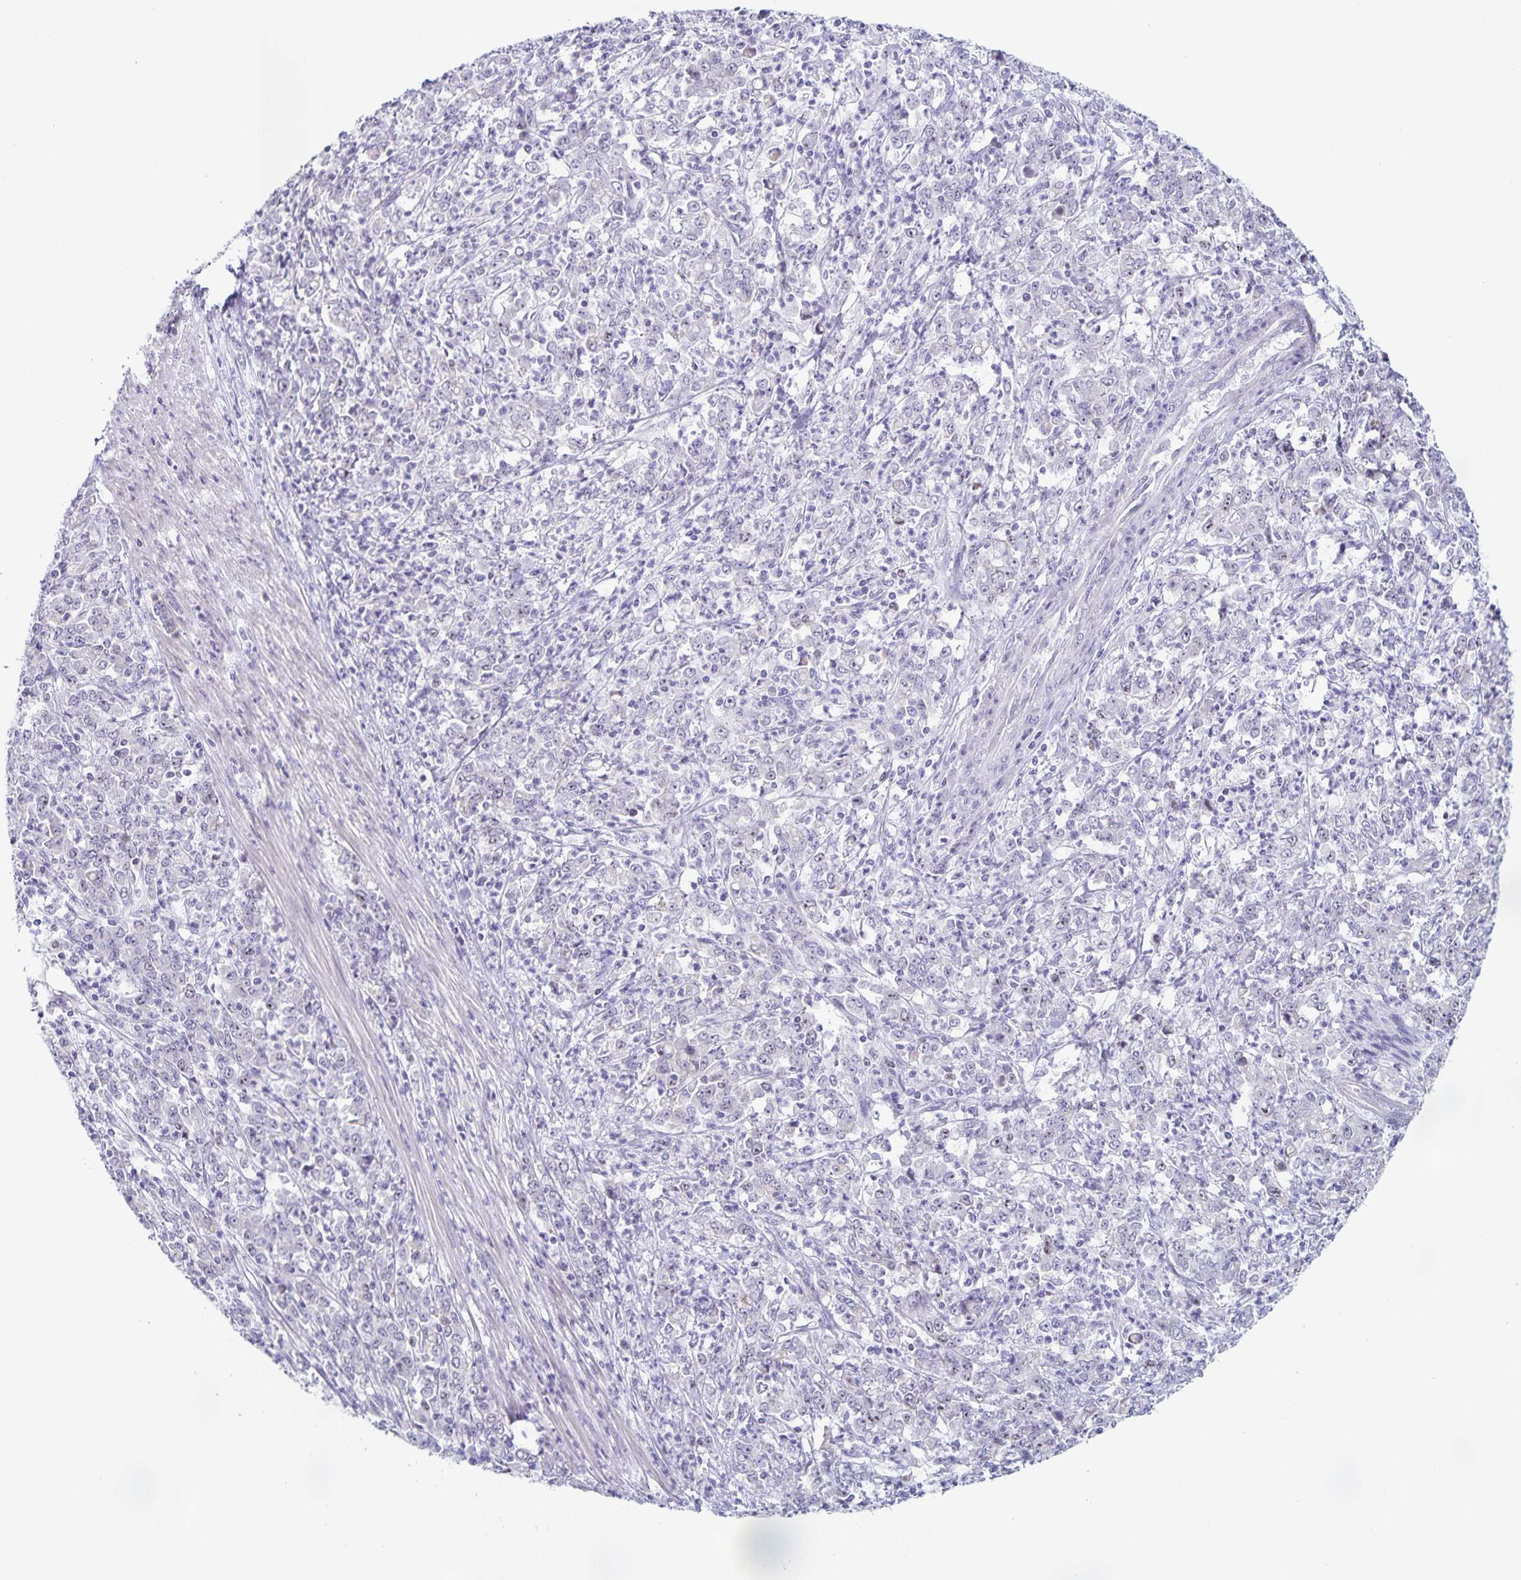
{"staining": {"intensity": "negative", "quantity": "none", "location": "none"}, "tissue": "stomach cancer", "cell_type": "Tumor cells", "image_type": "cancer", "snomed": [{"axis": "morphology", "description": "Adenocarcinoma, NOS"}, {"axis": "topography", "description": "Stomach, lower"}], "caption": "Tumor cells are negative for brown protein staining in stomach cancer (adenocarcinoma). (Stains: DAB immunohistochemistry with hematoxylin counter stain, Microscopy: brightfield microscopy at high magnification).", "gene": "CENPH", "patient": {"sex": "female", "age": 71}}